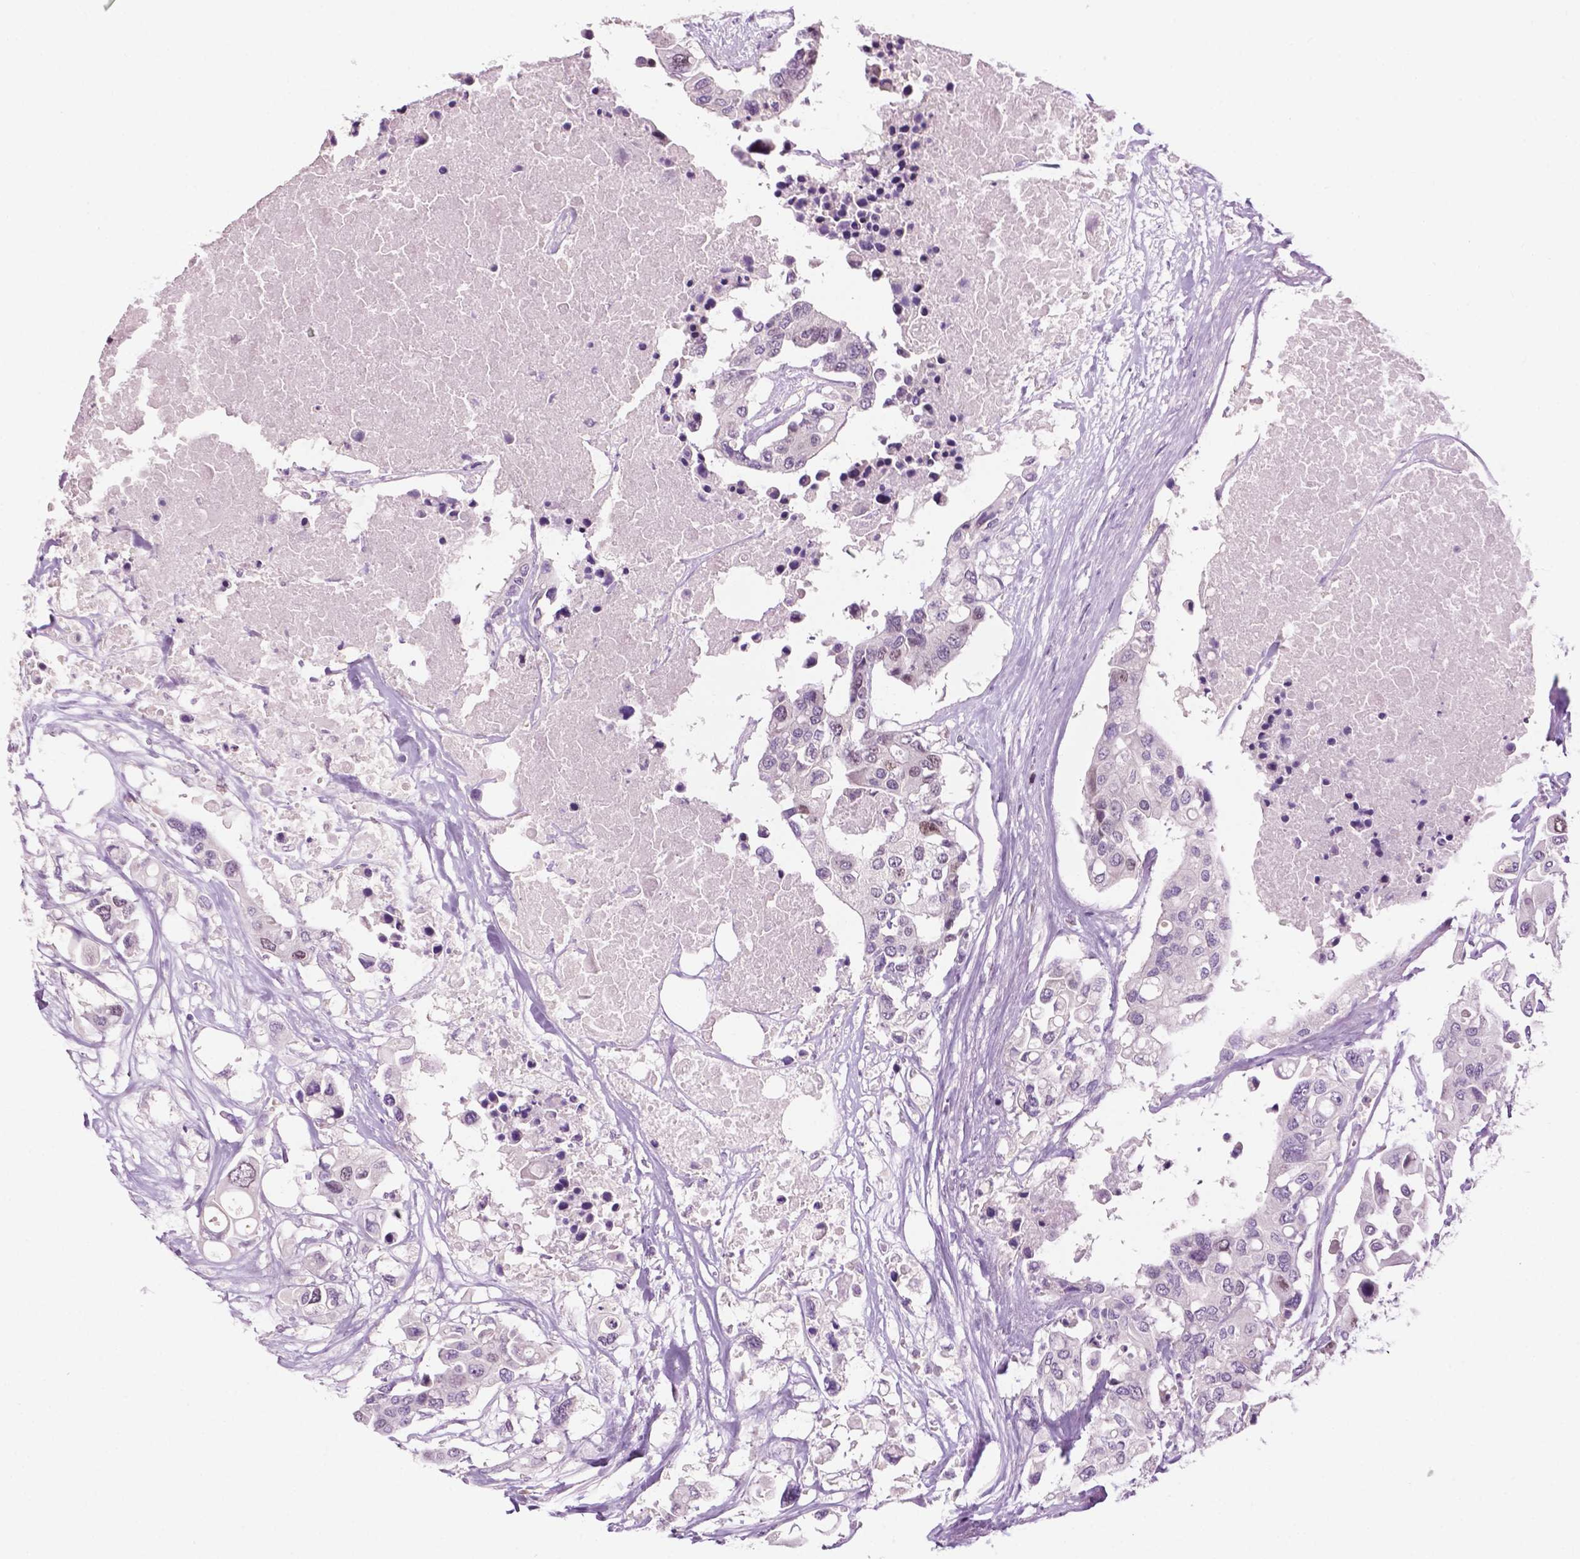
{"staining": {"intensity": "negative", "quantity": "none", "location": "none"}, "tissue": "colorectal cancer", "cell_type": "Tumor cells", "image_type": "cancer", "snomed": [{"axis": "morphology", "description": "Adenocarcinoma, NOS"}, {"axis": "topography", "description": "Colon"}], "caption": "A photomicrograph of human colorectal cancer (adenocarcinoma) is negative for staining in tumor cells.", "gene": "DENND4A", "patient": {"sex": "male", "age": 77}}